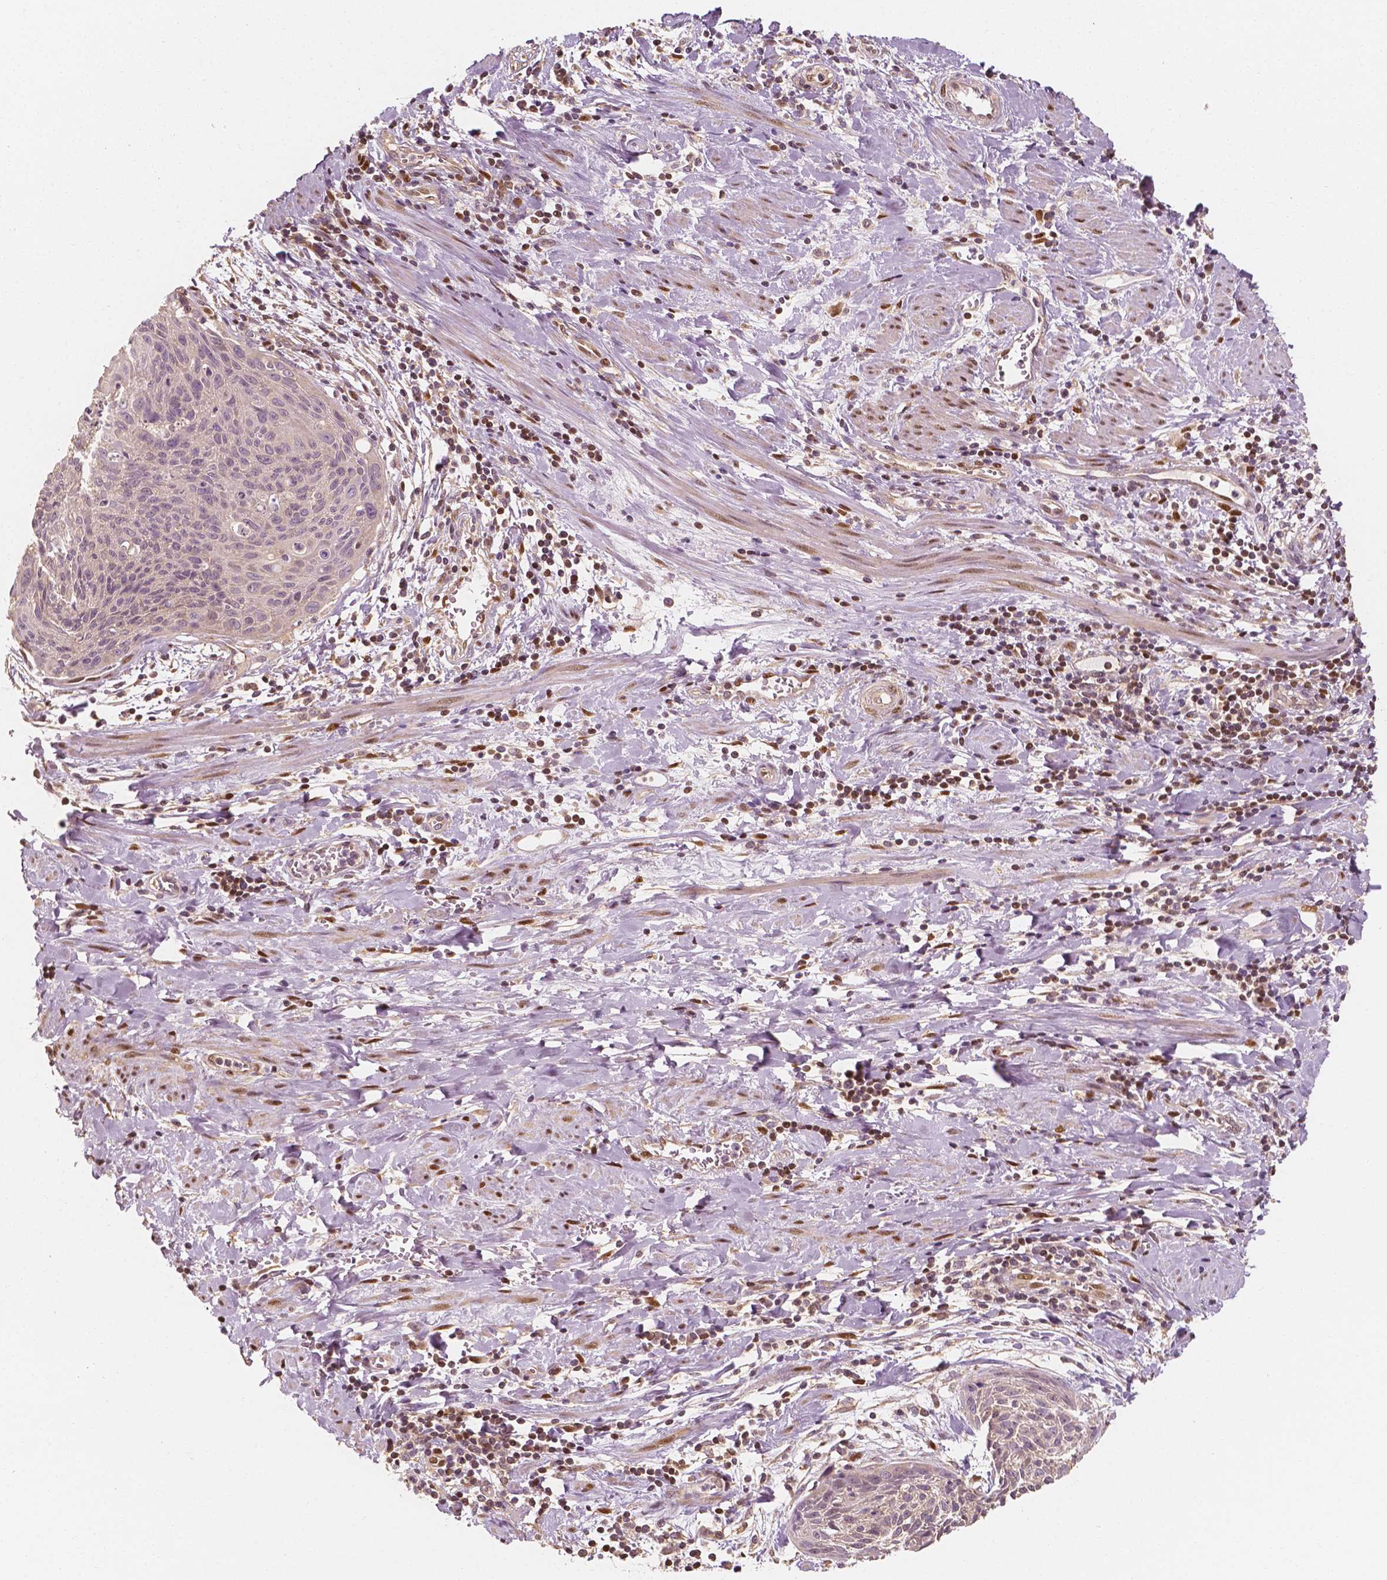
{"staining": {"intensity": "negative", "quantity": "none", "location": "none"}, "tissue": "cervical cancer", "cell_type": "Tumor cells", "image_type": "cancer", "snomed": [{"axis": "morphology", "description": "Squamous cell carcinoma, NOS"}, {"axis": "topography", "description": "Cervix"}], "caption": "DAB immunohistochemical staining of cervical cancer (squamous cell carcinoma) displays no significant expression in tumor cells.", "gene": "TBC1D17", "patient": {"sex": "female", "age": 55}}